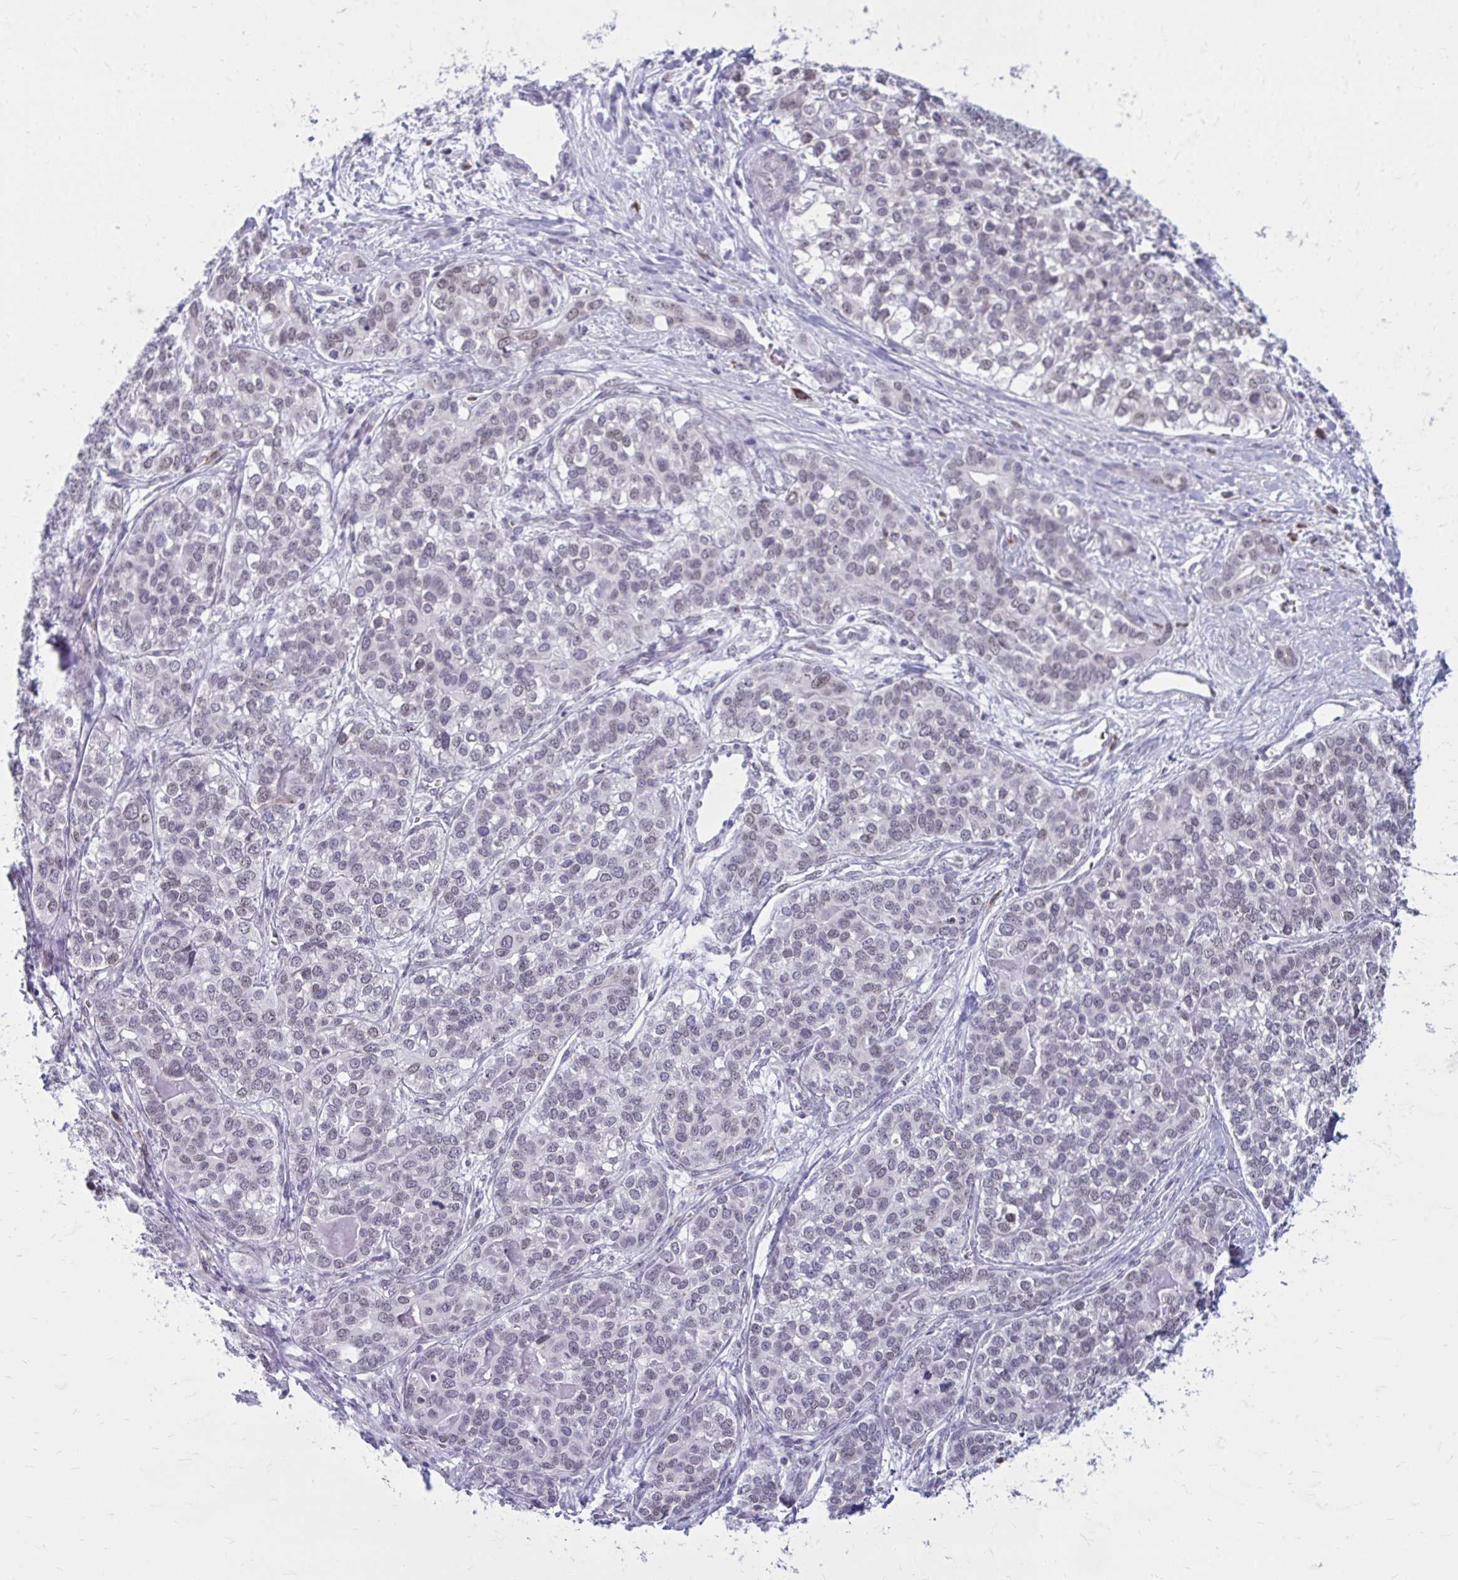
{"staining": {"intensity": "weak", "quantity": "25%-75%", "location": "nuclear"}, "tissue": "liver cancer", "cell_type": "Tumor cells", "image_type": "cancer", "snomed": [{"axis": "morphology", "description": "Cholangiocarcinoma"}, {"axis": "topography", "description": "Liver"}], "caption": "The image reveals staining of liver cholangiocarcinoma, revealing weak nuclear protein expression (brown color) within tumor cells.", "gene": "PROSER1", "patient": {"sex": "male", "age": 56}}